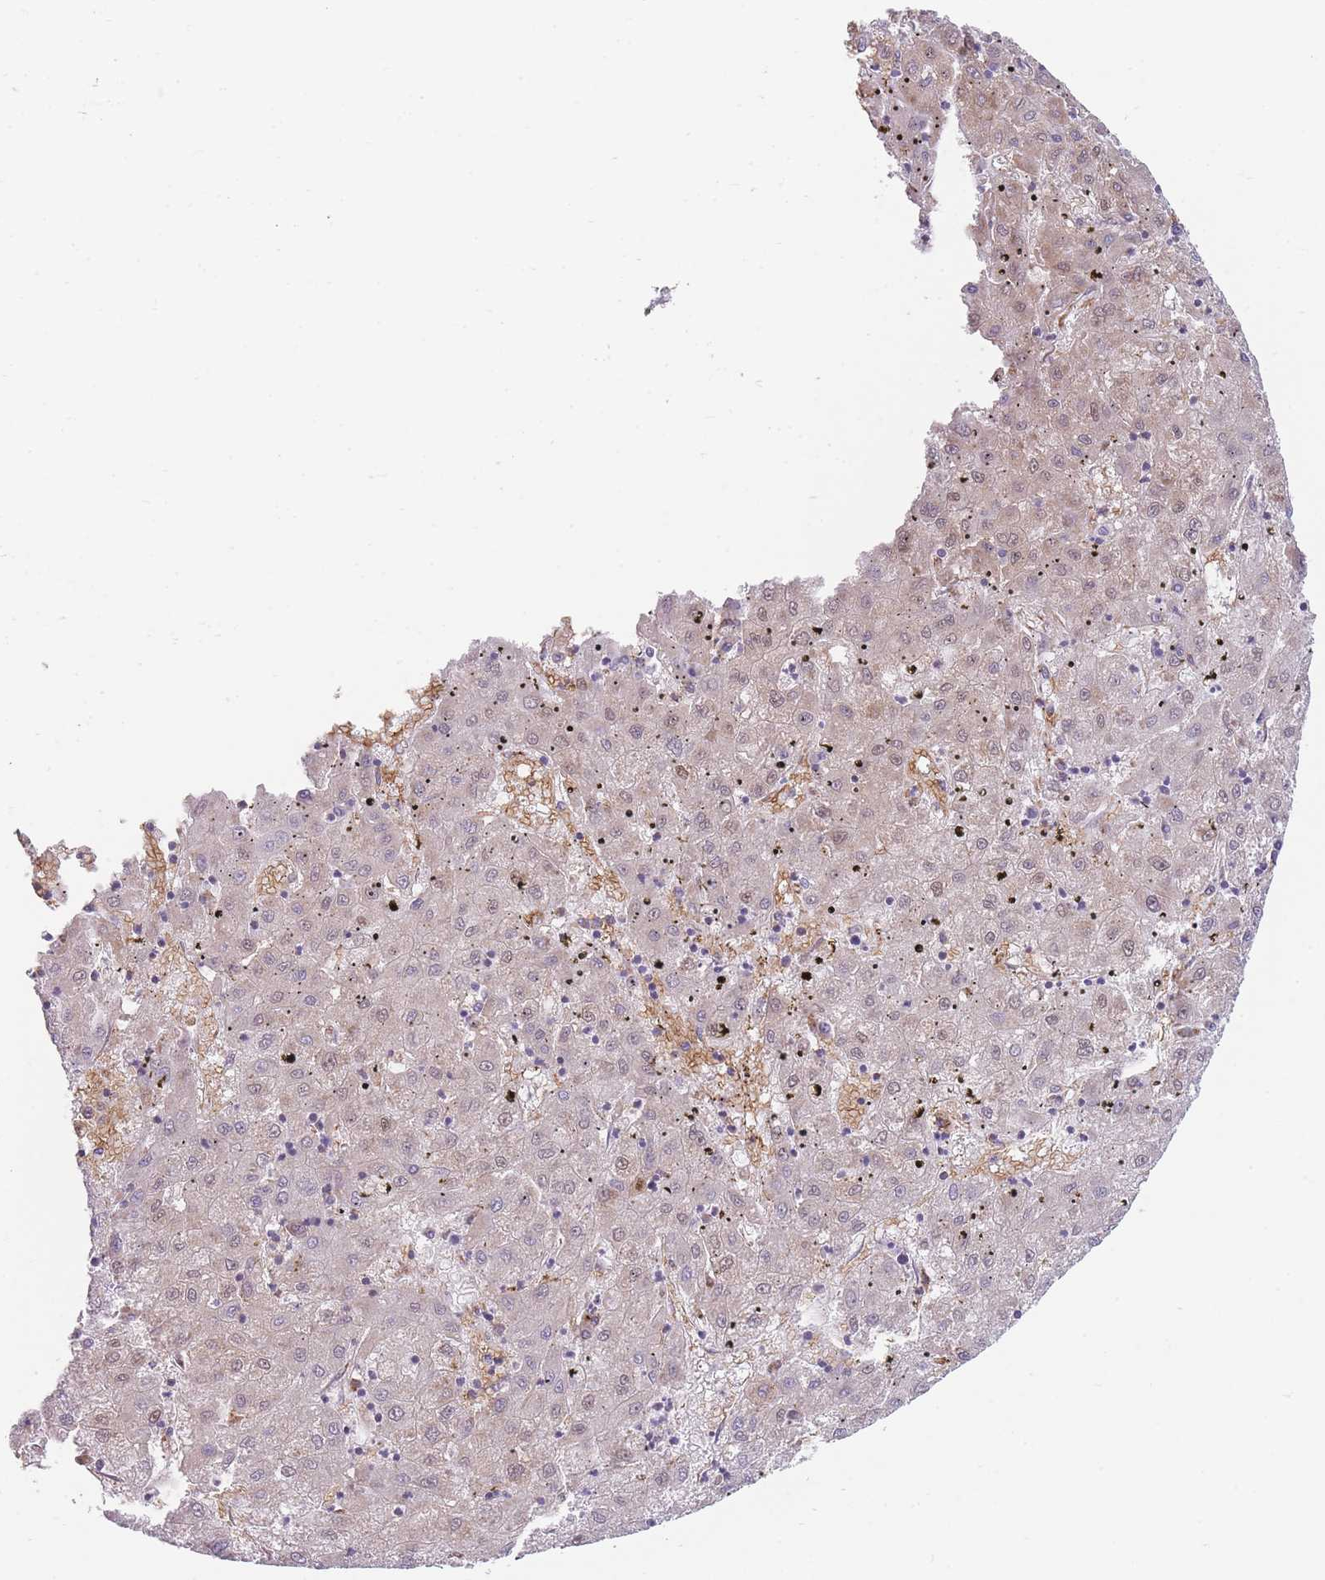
{"staining": {"intensity": "negative", "quantity": "none", "location": "none"}, "tissue": "liver cancer", "cell_type": "Tumor cells", "image_type": "cancer", "snomed": [{"axis": "morphology", "description": "Carcinoma, Hepatocellular, NOS"}, {"axis": "topography", "description": "Liver"}], "caption": "DAB (3,3'-diaminobenzidine) immunohistochemical staining of human liver hepatocellular carcinoma displays no significant positivity in tumor cells.", "gene": "SMPD4", "patient": {"sex": "male", "age": 72}}